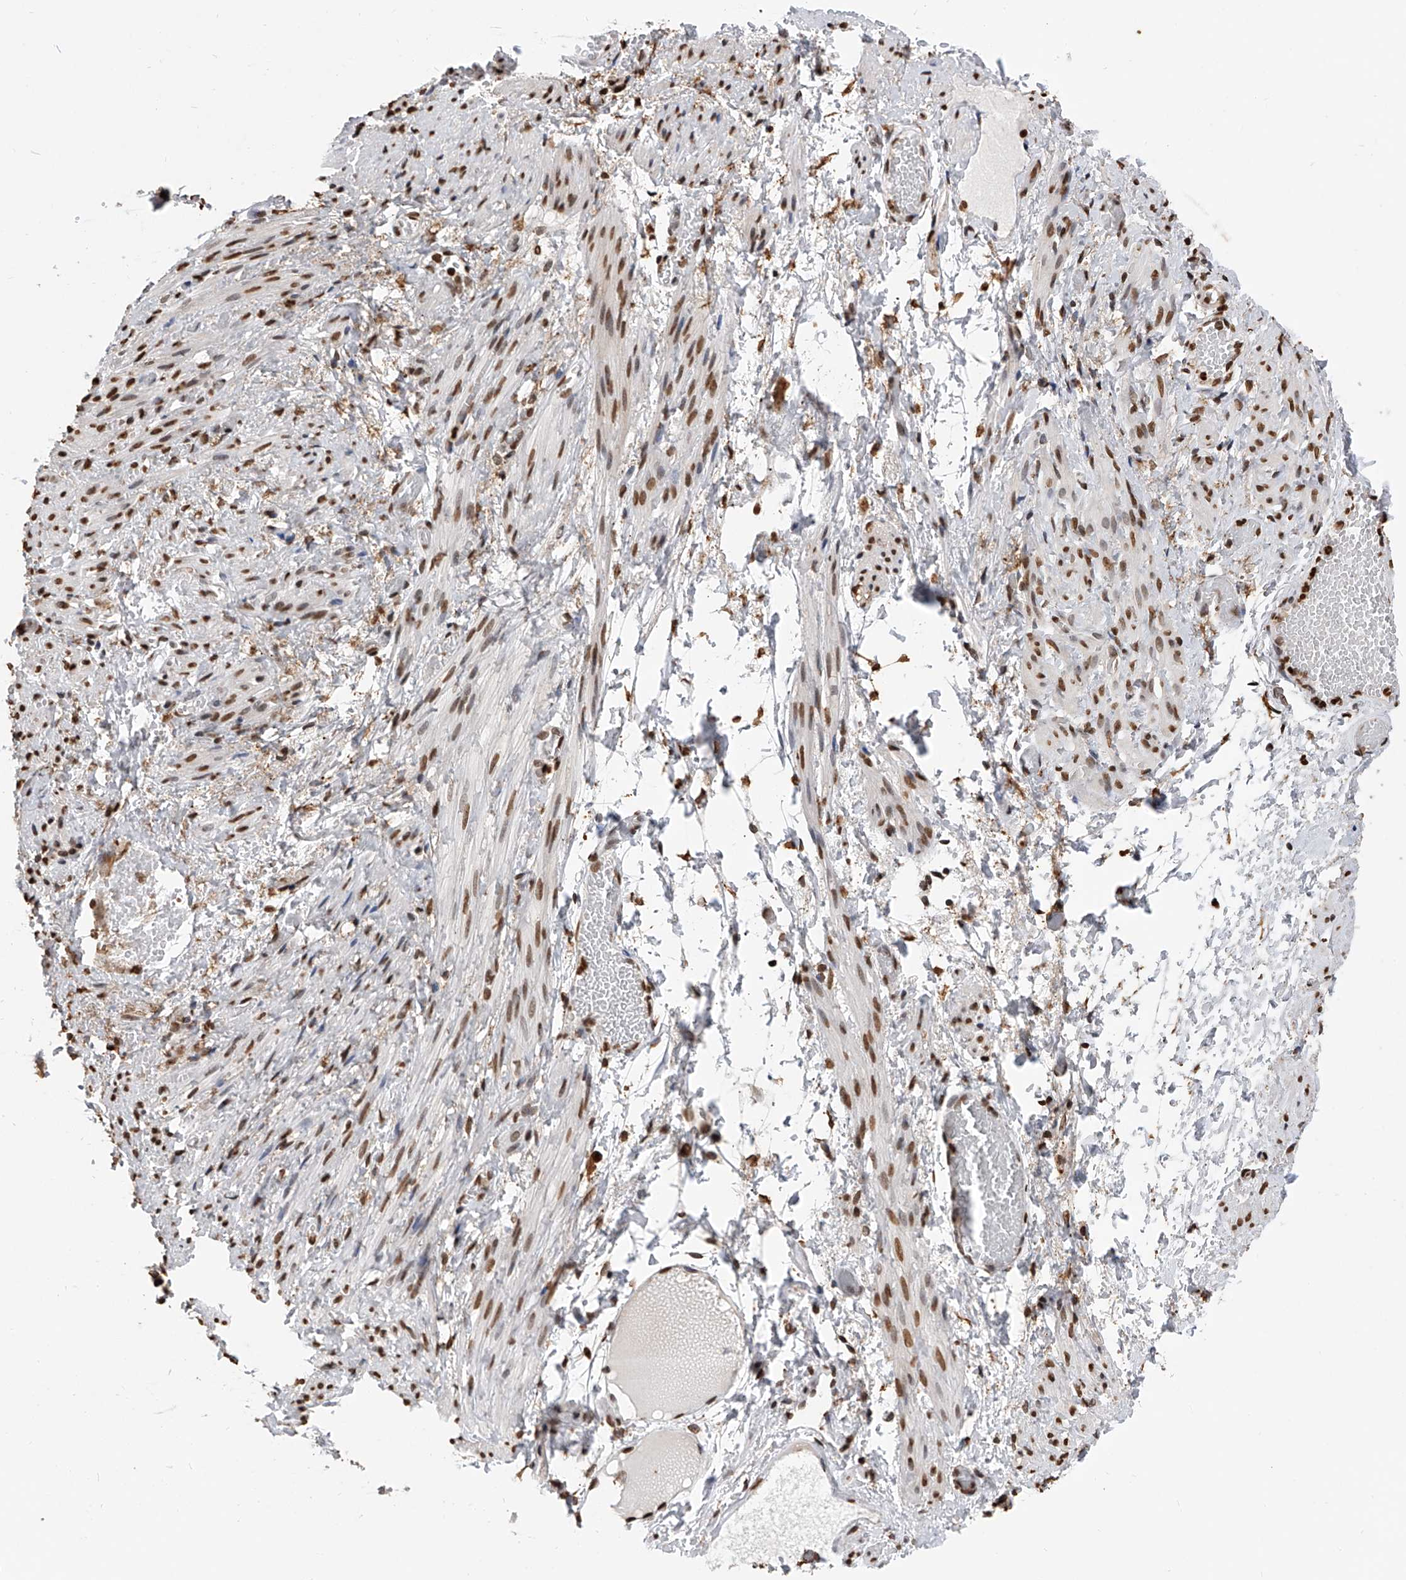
{"staining": {"intensity": "moderate", "quantity": "25%-75%", "location": "nuclear"}, "tissue": "adipose tissue", "cell_type": "Adipocytes", "image_type": "normal", "snomed": [{"axis": "morphology", "description": "Normal tissue, NOS"}, {"axis": "topography", "description": "Smooth muscle"}, {"axis": "topography", "description": "Peripheral nerve tissue"}], "caption": "Adipose tissue stained with DAB (3,3'-diaminobenzidine) IHC reveals medium levels of moderate nuclear positivity in about 25%-75% of adipocytes. The protein of interest is stained brown, and the nuclei are stained in blue (DAB (3,3'-diaminobenzidine) IHC with brightfield microscopy, high magnification).", "gene": "CFAP410", "patient": {"sex": "female", "age": 39}}